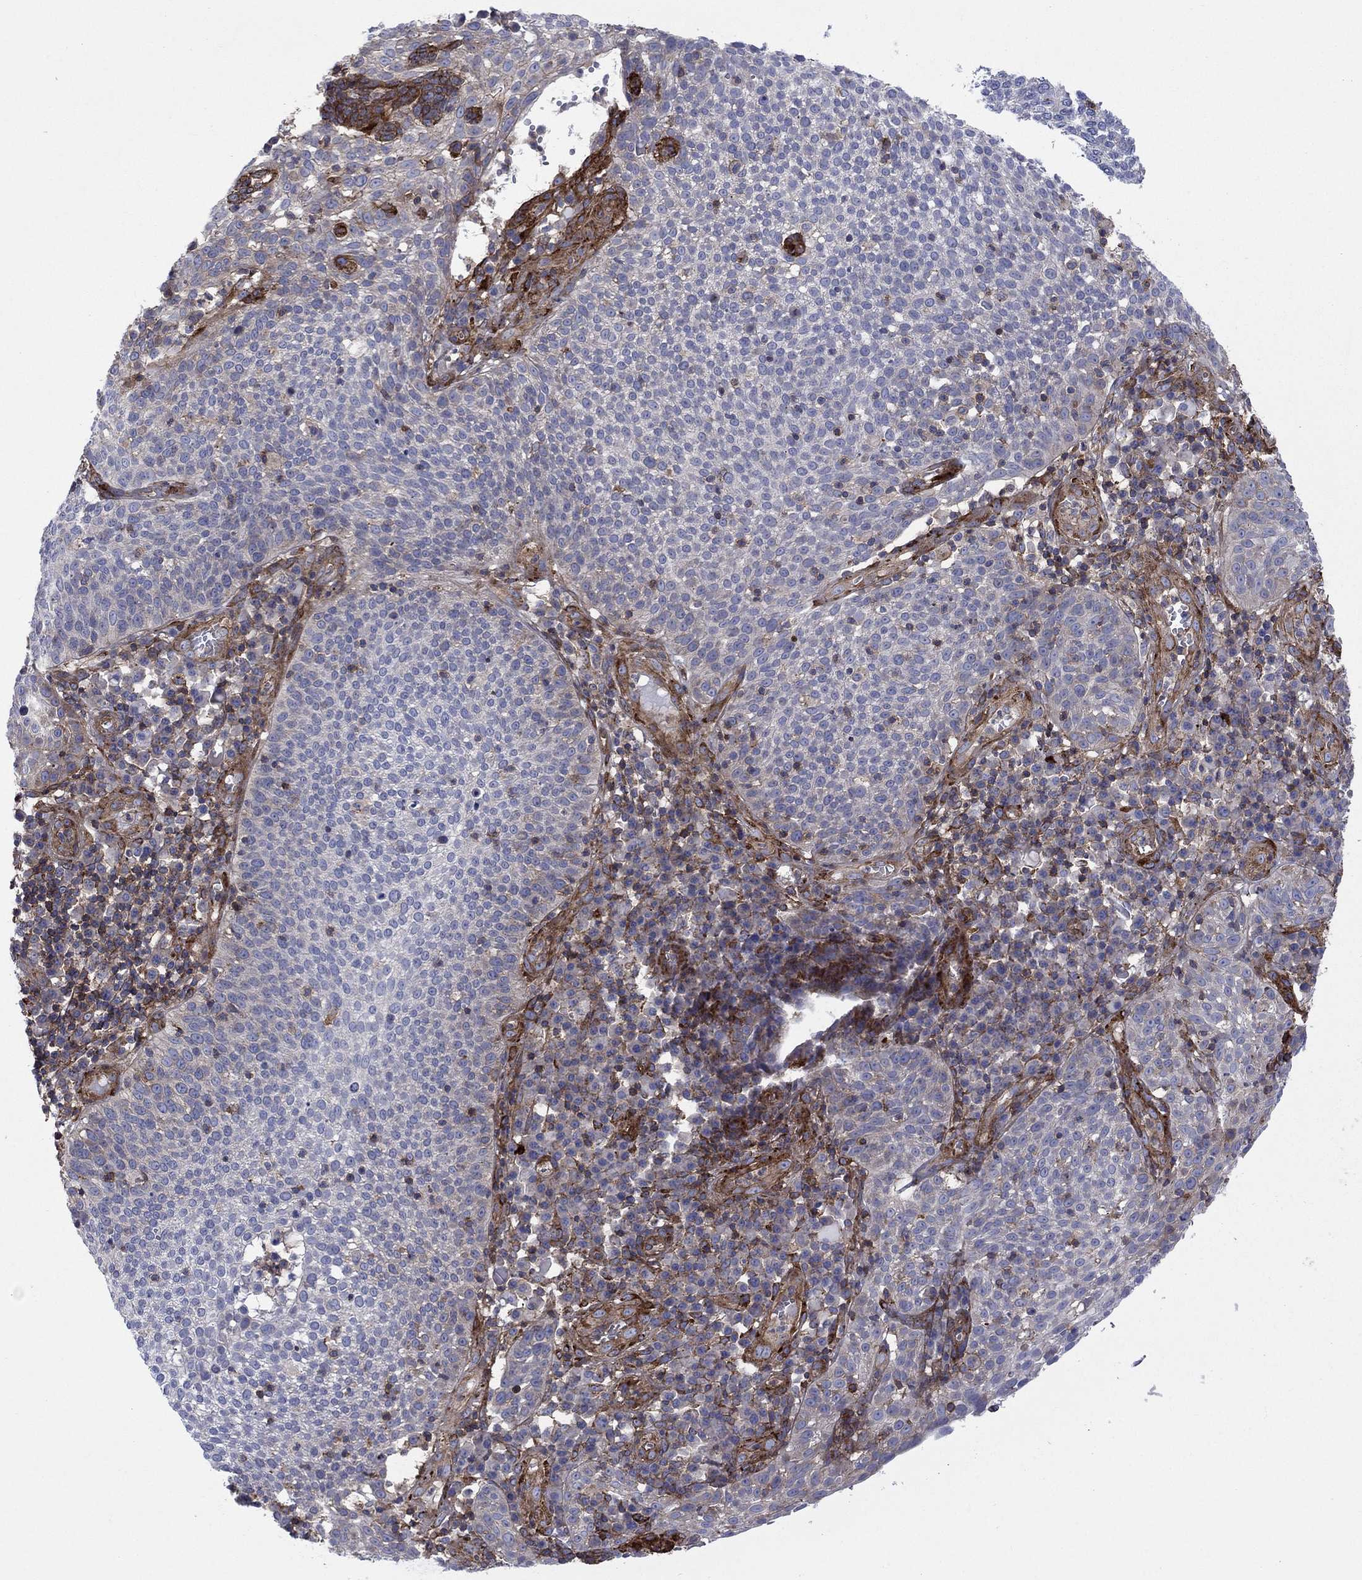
{"staining": {"intensity": "weak", "quantity": "<25%", "location": "cytoplasmic/membranous"}, "tissue": "cervical cancer", "cell_type": "Tumor cells", "image_type": "cancer", "snomed": [{"axis": "morphology", "description": "Squamous cell carcinoma, NOS"}, {"axis": "topography", "description": "Cervix"}], "caption": "This is an immunohistochemistry image of cervical cancer (squamous cell carcinoma). There is no expression in tumor cells.", "gene": "PAG1", "patient": {"sex": "female", "age": 34}}